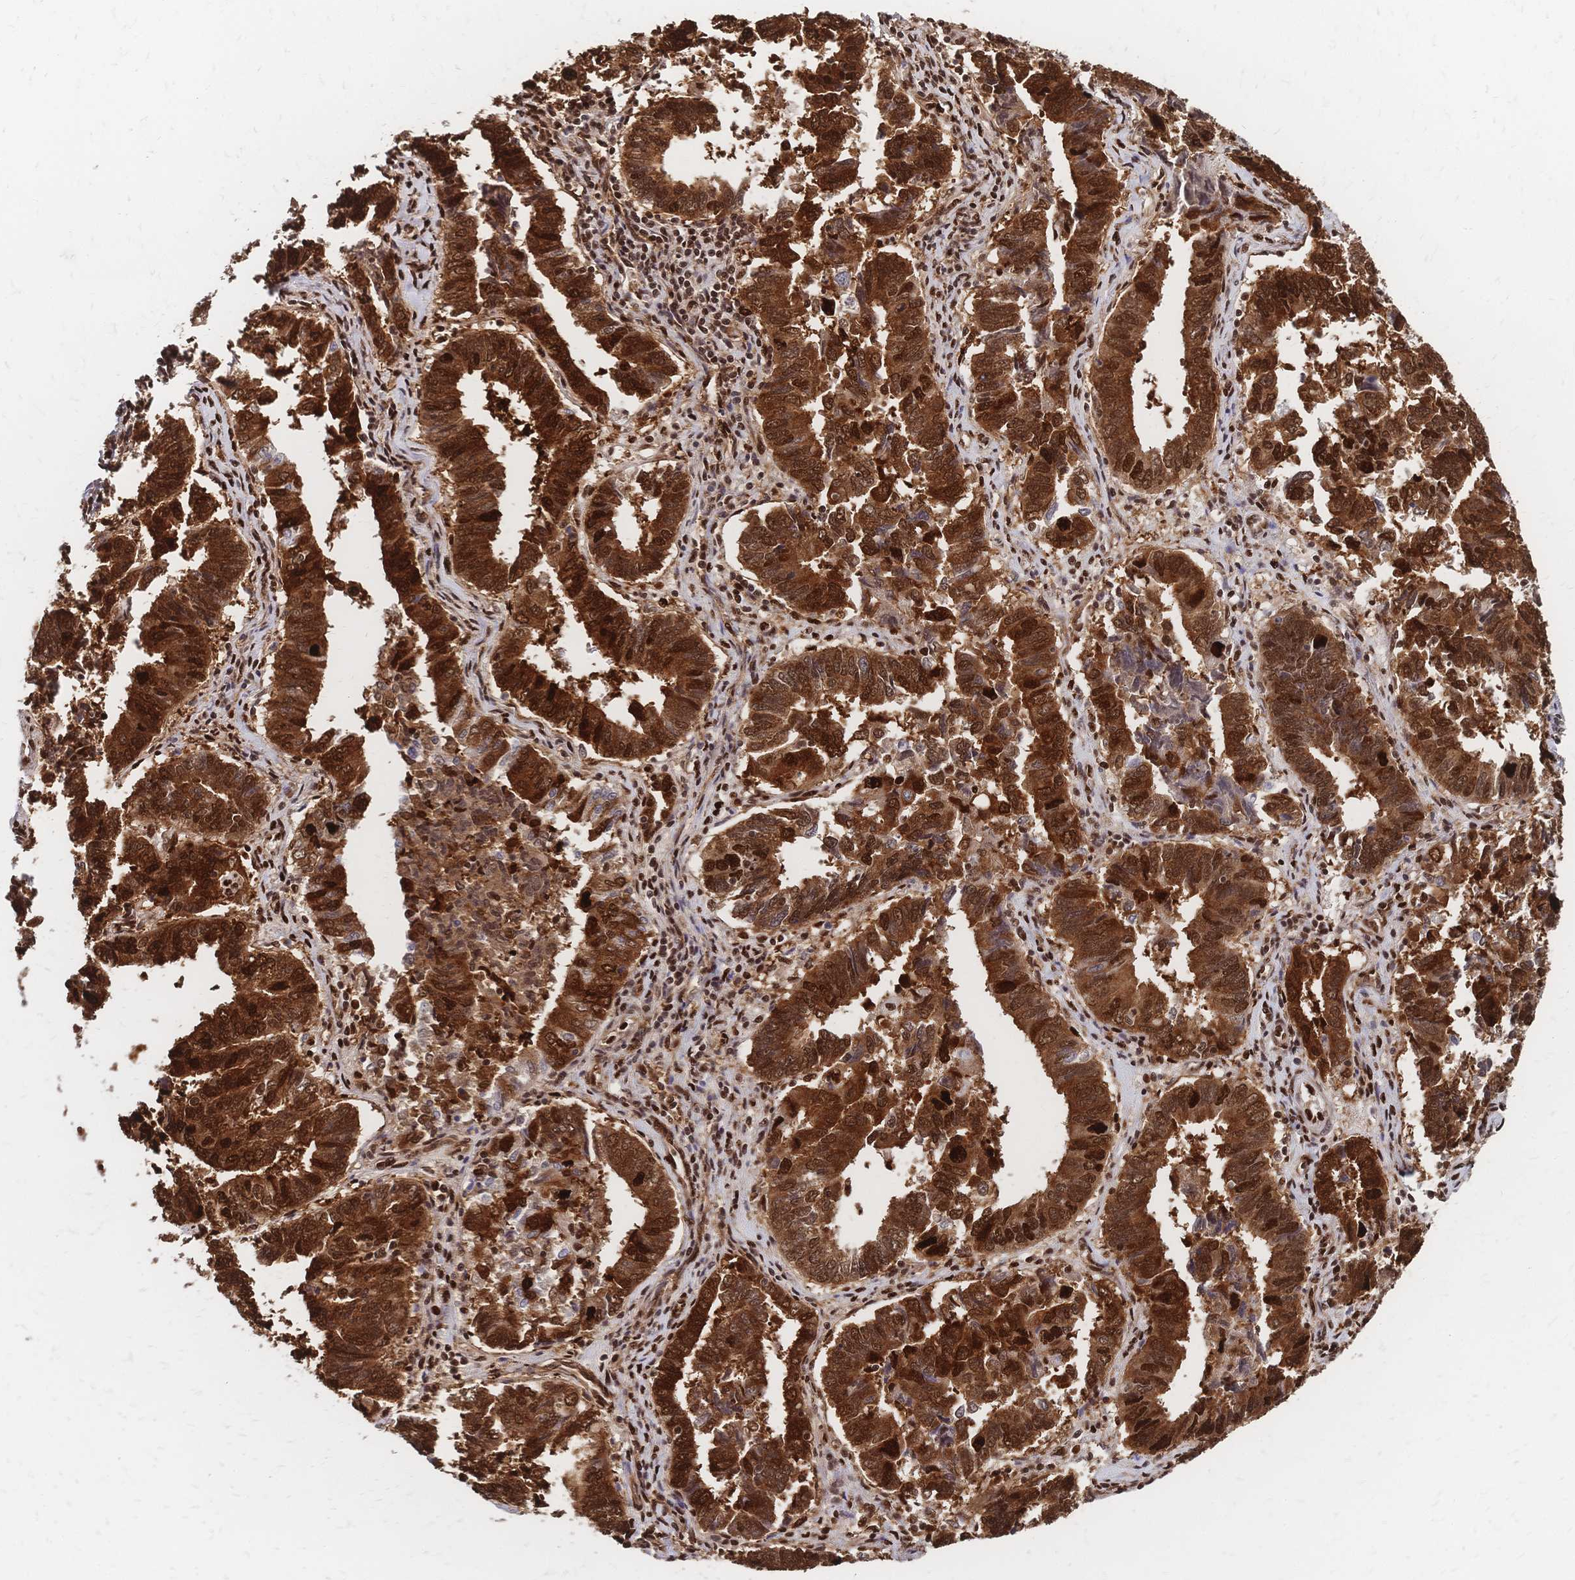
{"staining": {"intensity": "strong", "quantity": ">75%", "location": "cytoplasmic/membranous,nuclear"}, "tissue": "endometrial cancer", "cell_type": "Tumor cells", "image_type": "cancer", "snomed": [{"axis": "morphology", "description": "Adenocarcinoma, NOS"}, {"axis": "topography", "description": "Endometrium"}], "caption": "About >75% of tumor cells in human endometrial adenocarcinoma exhibit strong cytoplasmic/membranous and nuclear protein expression as visualized by brown immunohistochemical staining.", "gene": "HDGF", "patient": {"sex": "female", "age": 72}}